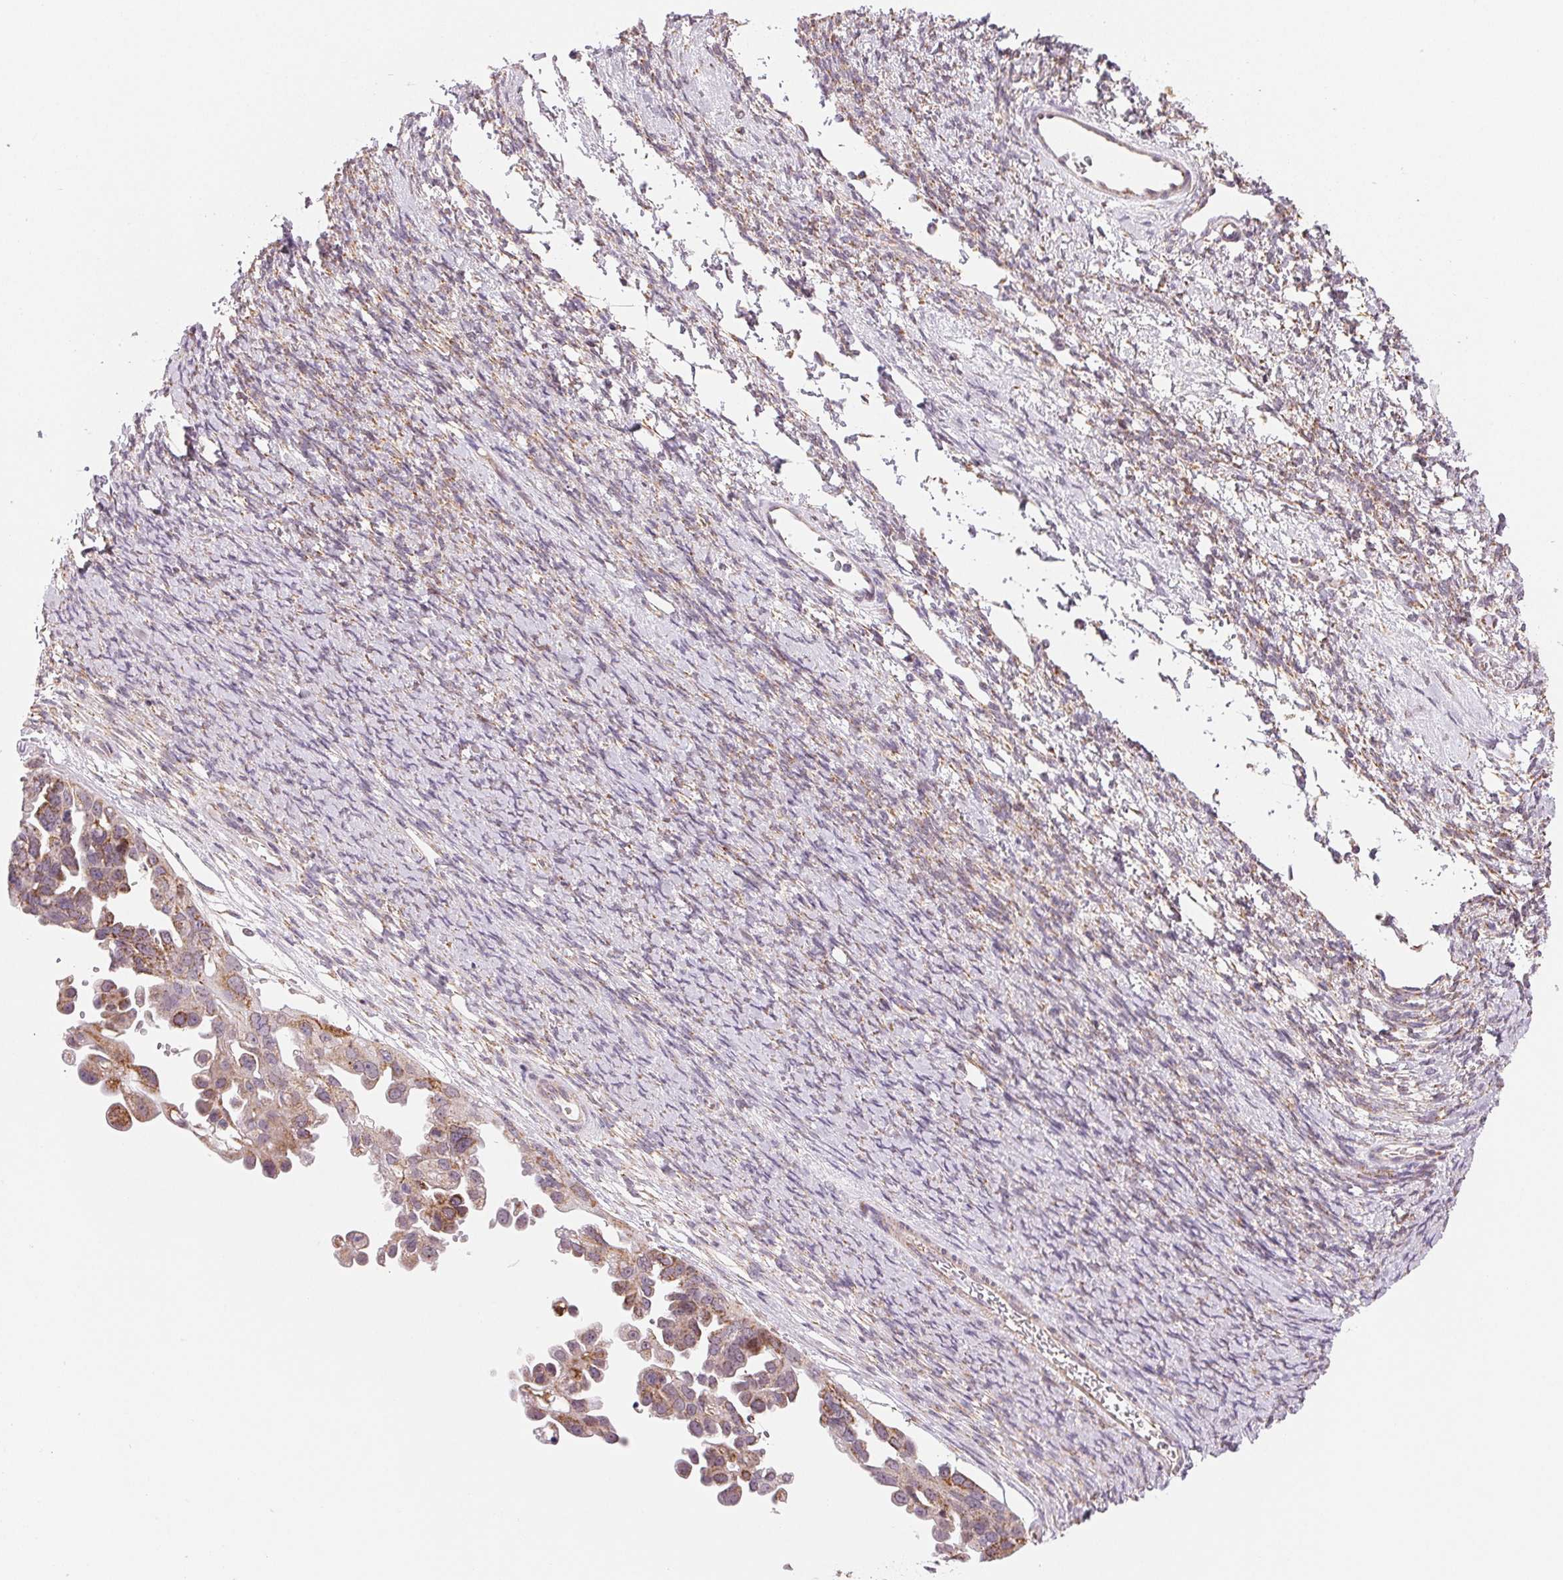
{"staining": {"intensity": "moderate", "quantity": ">75%", "location": "cytoplasmic/membranous"}, "tissue": "ovarian cancer", "cell_type": "Tumor cells", "image_type": "cancer", "snomed": [{"axis": "morphology", "description": "Cystadenocarcinoma, serous, NOS"}, {"axis": "topography", "description": "Ovary"}], "caption": "This histopathology image shows immunohistochemistry staining of human serous cystadenocarcinoma (ovarian), with medium moderate cytoplasmic/membranous staining in about >75% of tumor cells.", "gene": "HINT2", "patient": {"sex": "female", "age": 53}}